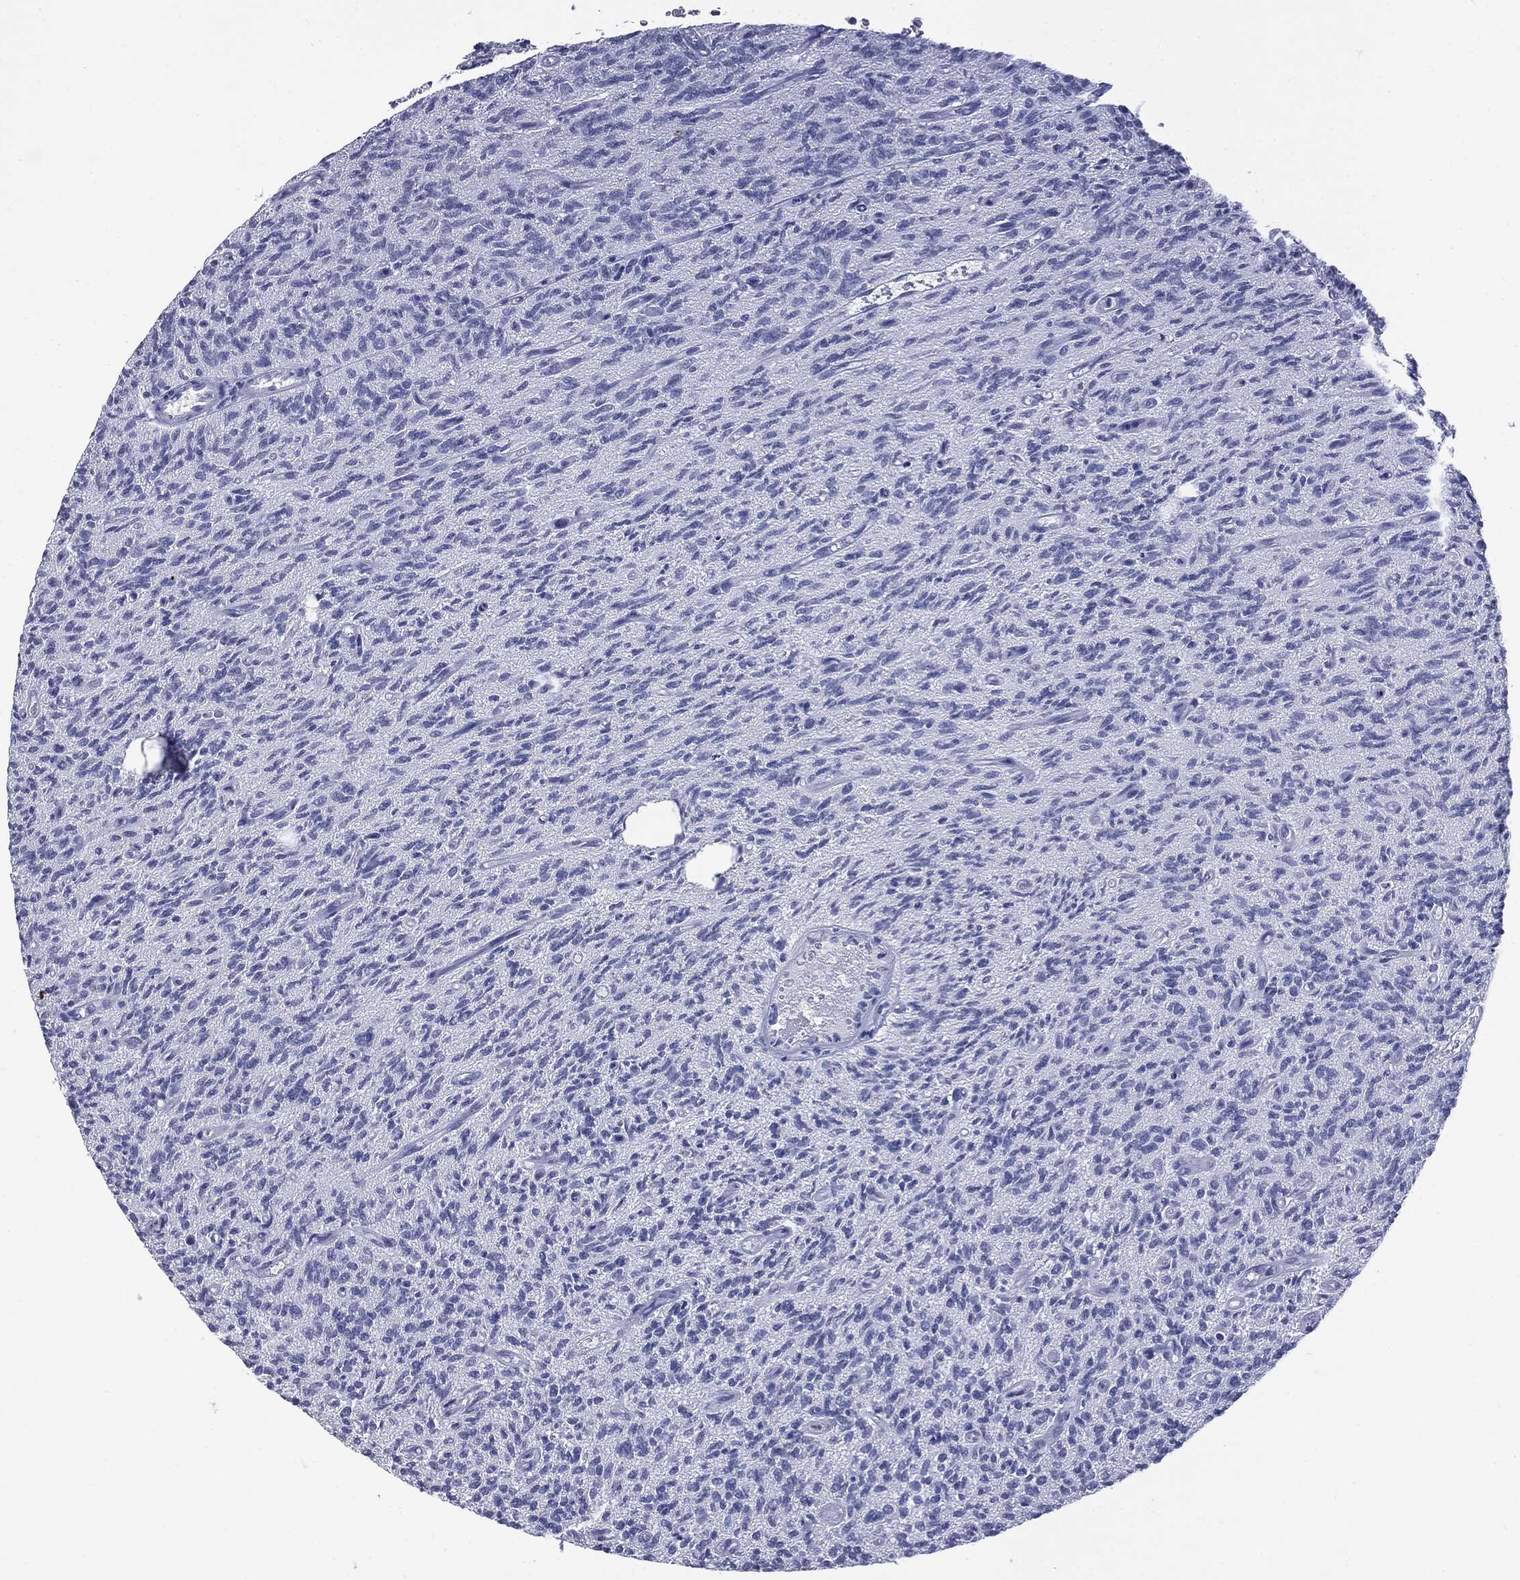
{"staining": {"intensity": "negative", "quantity": "none", "location": "none"}, "tissue": "glioma", "cell_type": "Tumor cells", "image_type": "cancer", "snomed": [{"axis": "morphology", "description": "Glioma, malignant, High grade"}, {"axis": "topography", "description": "Brain"}], "caption": "Malignant glioma (high-grade) was stained to show a protein in brown. There is no significant expression in tumor cells.", "gene": "TSHB", "patient": {"sex": "male", "age": 64}}